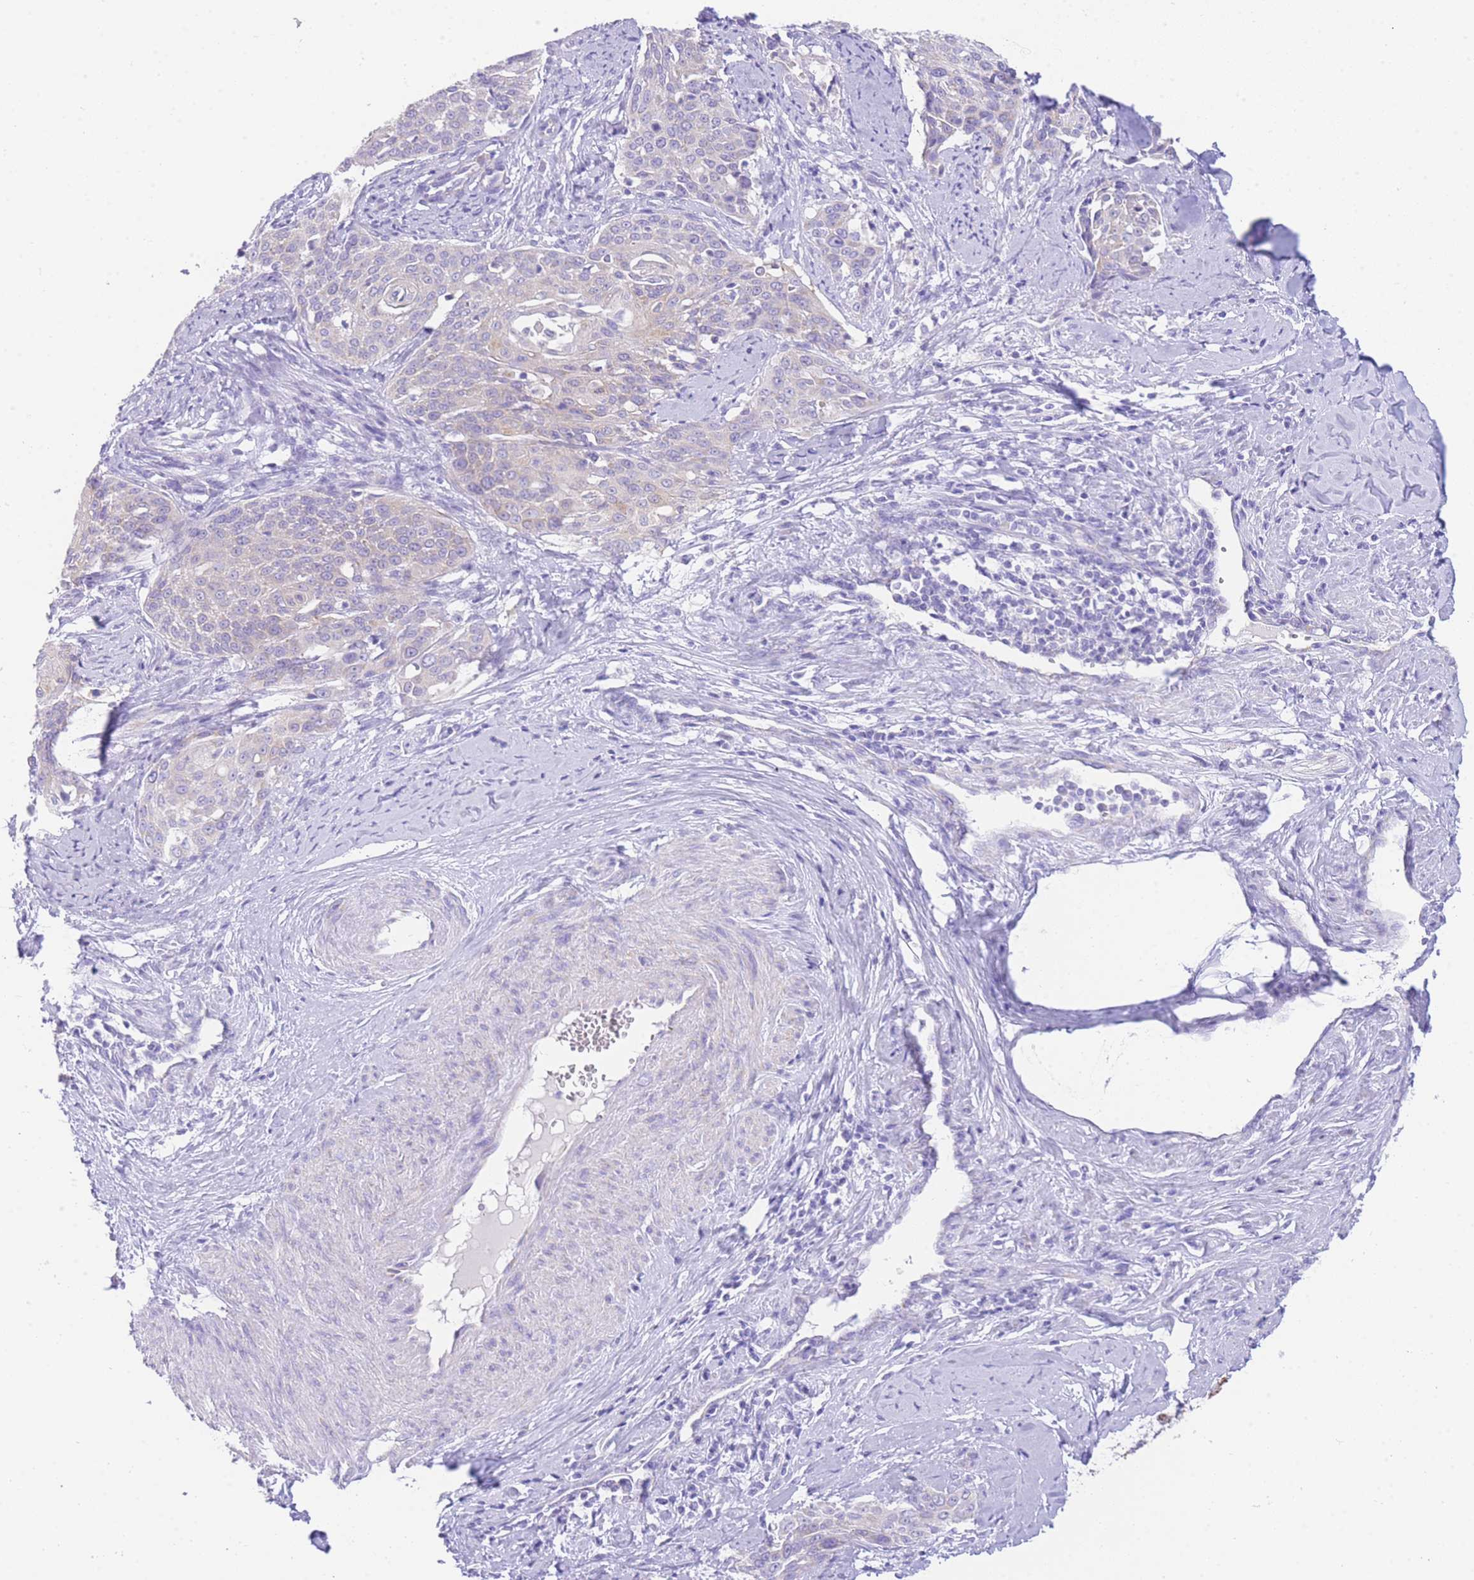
{"staining": {"intensity": "negative", "quantity": "none", "location": "none"}, "tissue": "cervical cancer", "cell_type": "Tumor cells", "image_type": "cancer", "snomed": [{"axis": "morphology", "description": "Squamous cell carcinoma, NOS"}, {"axis": "topography", "description": "Cervix"}], "caption": "Immunohistochemistry (IHC) of cervical cancer shows no staining in tumor cells.", "gene": "ACSM4", "patient": {"sex": "female", "age": 44}}